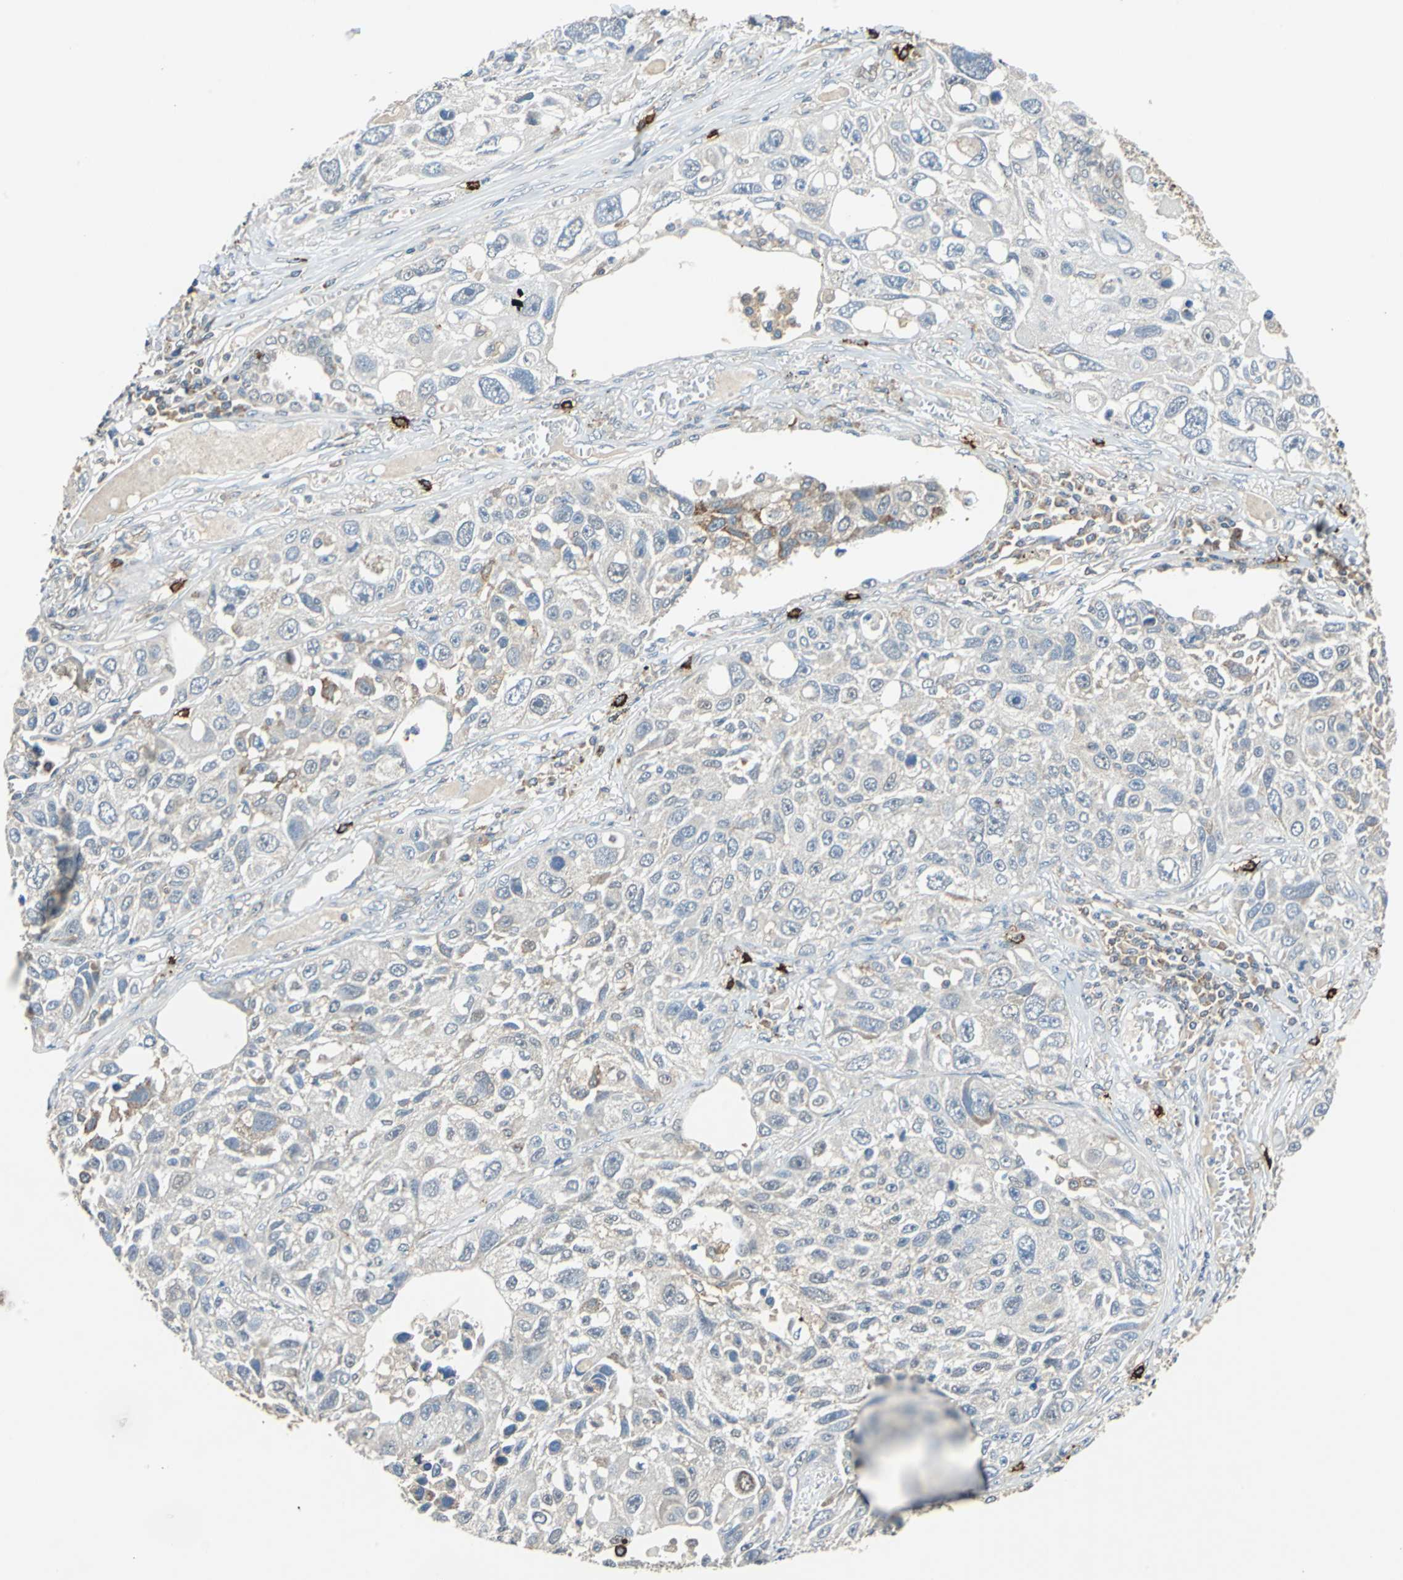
{"staining": {"intensity": "weak", "quantity": "<25%", "location": "cytoplasmic/membranous"}, "tissue": "lung cancer", "cell_type": "Tumor cells", "image_type": "cancer", "snomed": [{"axis": "morphology", "description": "Squamous cell carcinoma, NOS"}, {"axis": "topography", "description": "Lung"}], "caption": "Immunohistochemical staining of human lung cancer (squamous cell carcinoma) demonstrates no significant positivity in tumor cells.", "gene": "SLC19A2", "patient": {"sex": "male", "age": 71}}